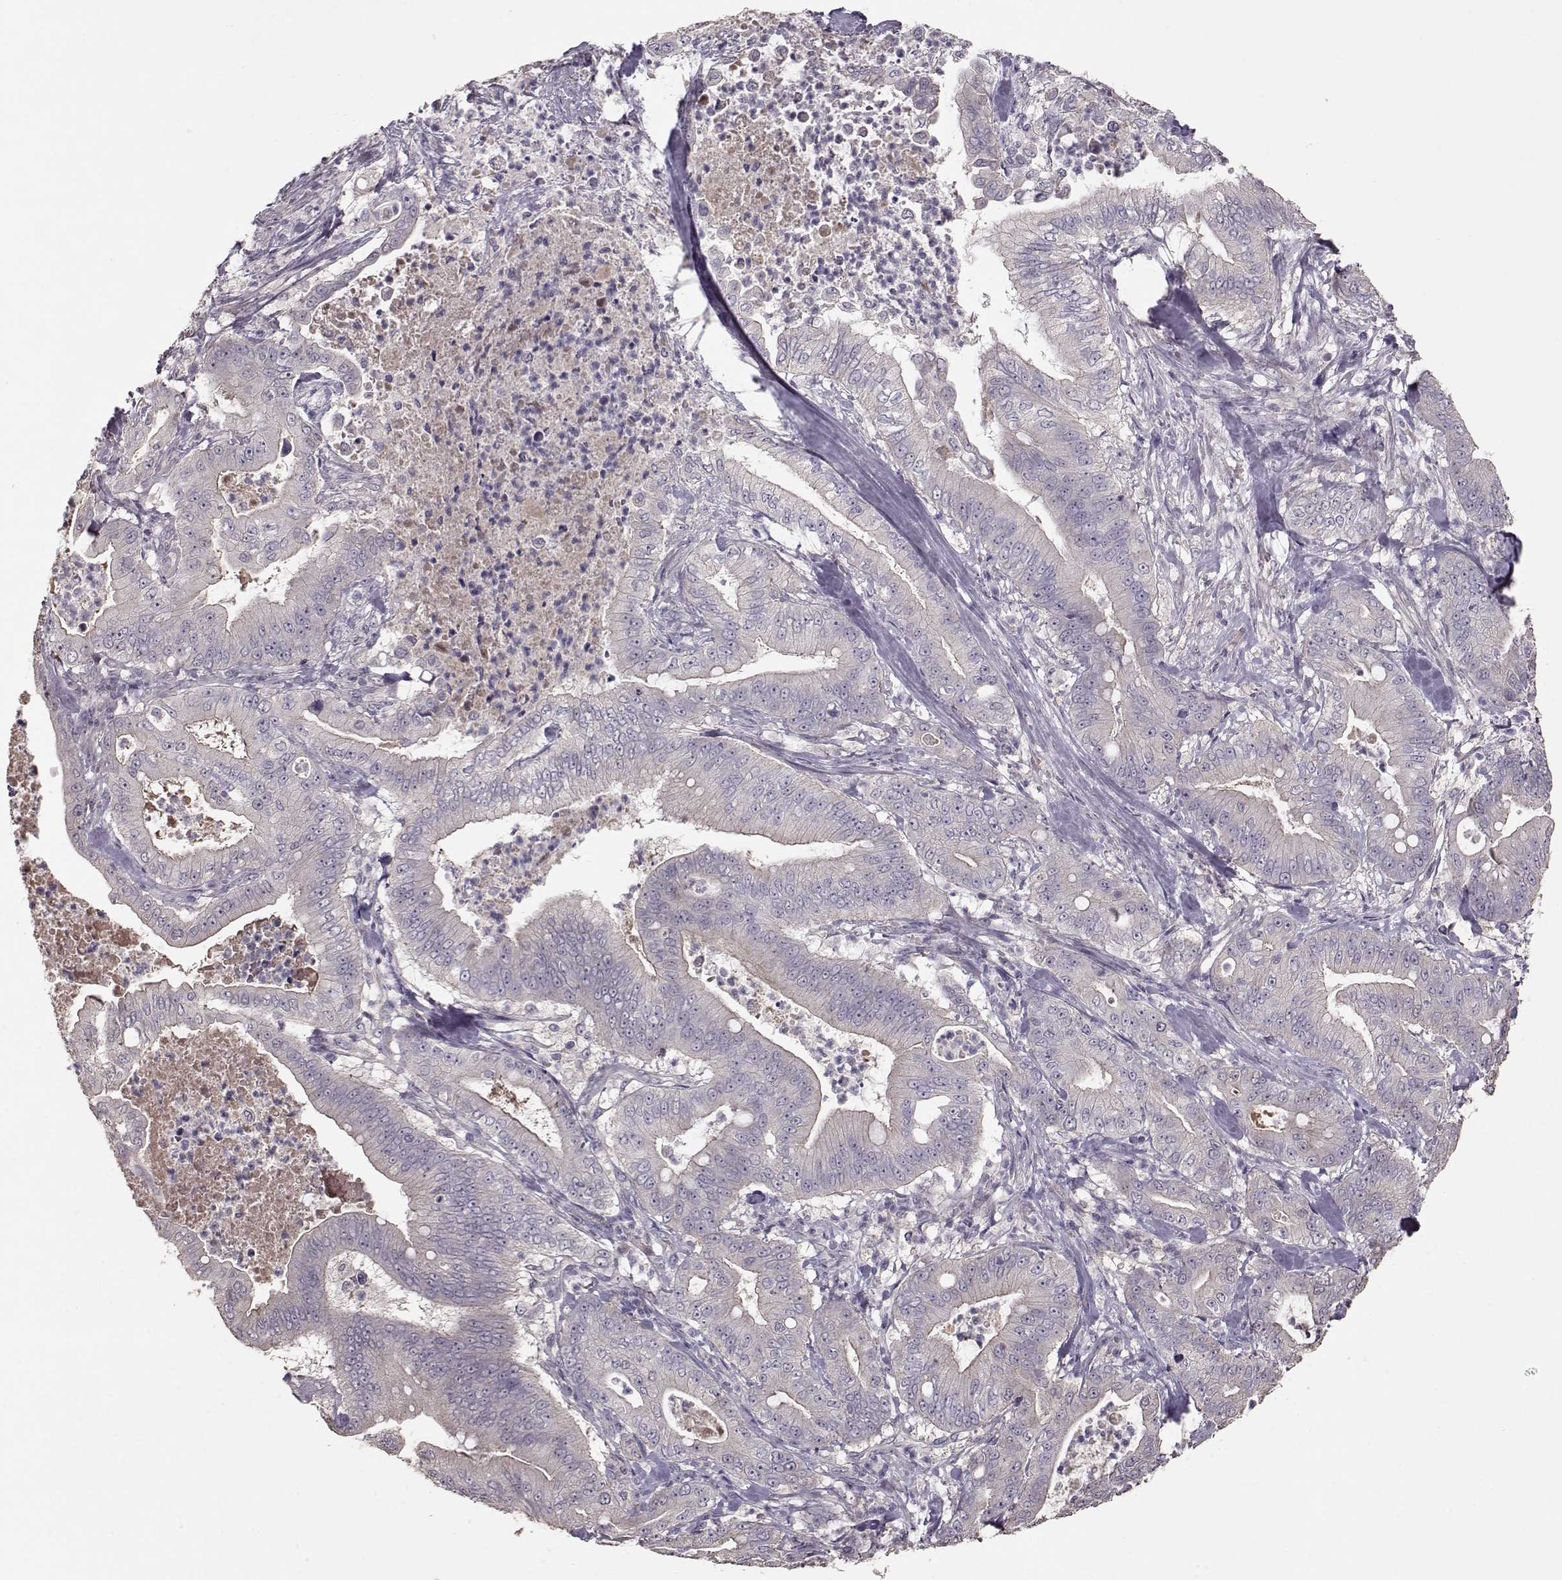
{"staining": {"intensity": "negative", "quantity": "none", "location": "none"}, "tissue": "pancreatic cancer", "cell_type": "Tumor cells", "image_type": "cancer", "snomed": [{"axis": "morphology", "description": "Adenocarcinoma, NOS"}, {"axis": "topography", "description": "Pancreas"}], "caption": "Protein analysis of adenocarcinoma (pancreatic) displays no significant expression in tumor cells.", "gene": "PMCH", "patient": {"sex": "male", "age": 71}}